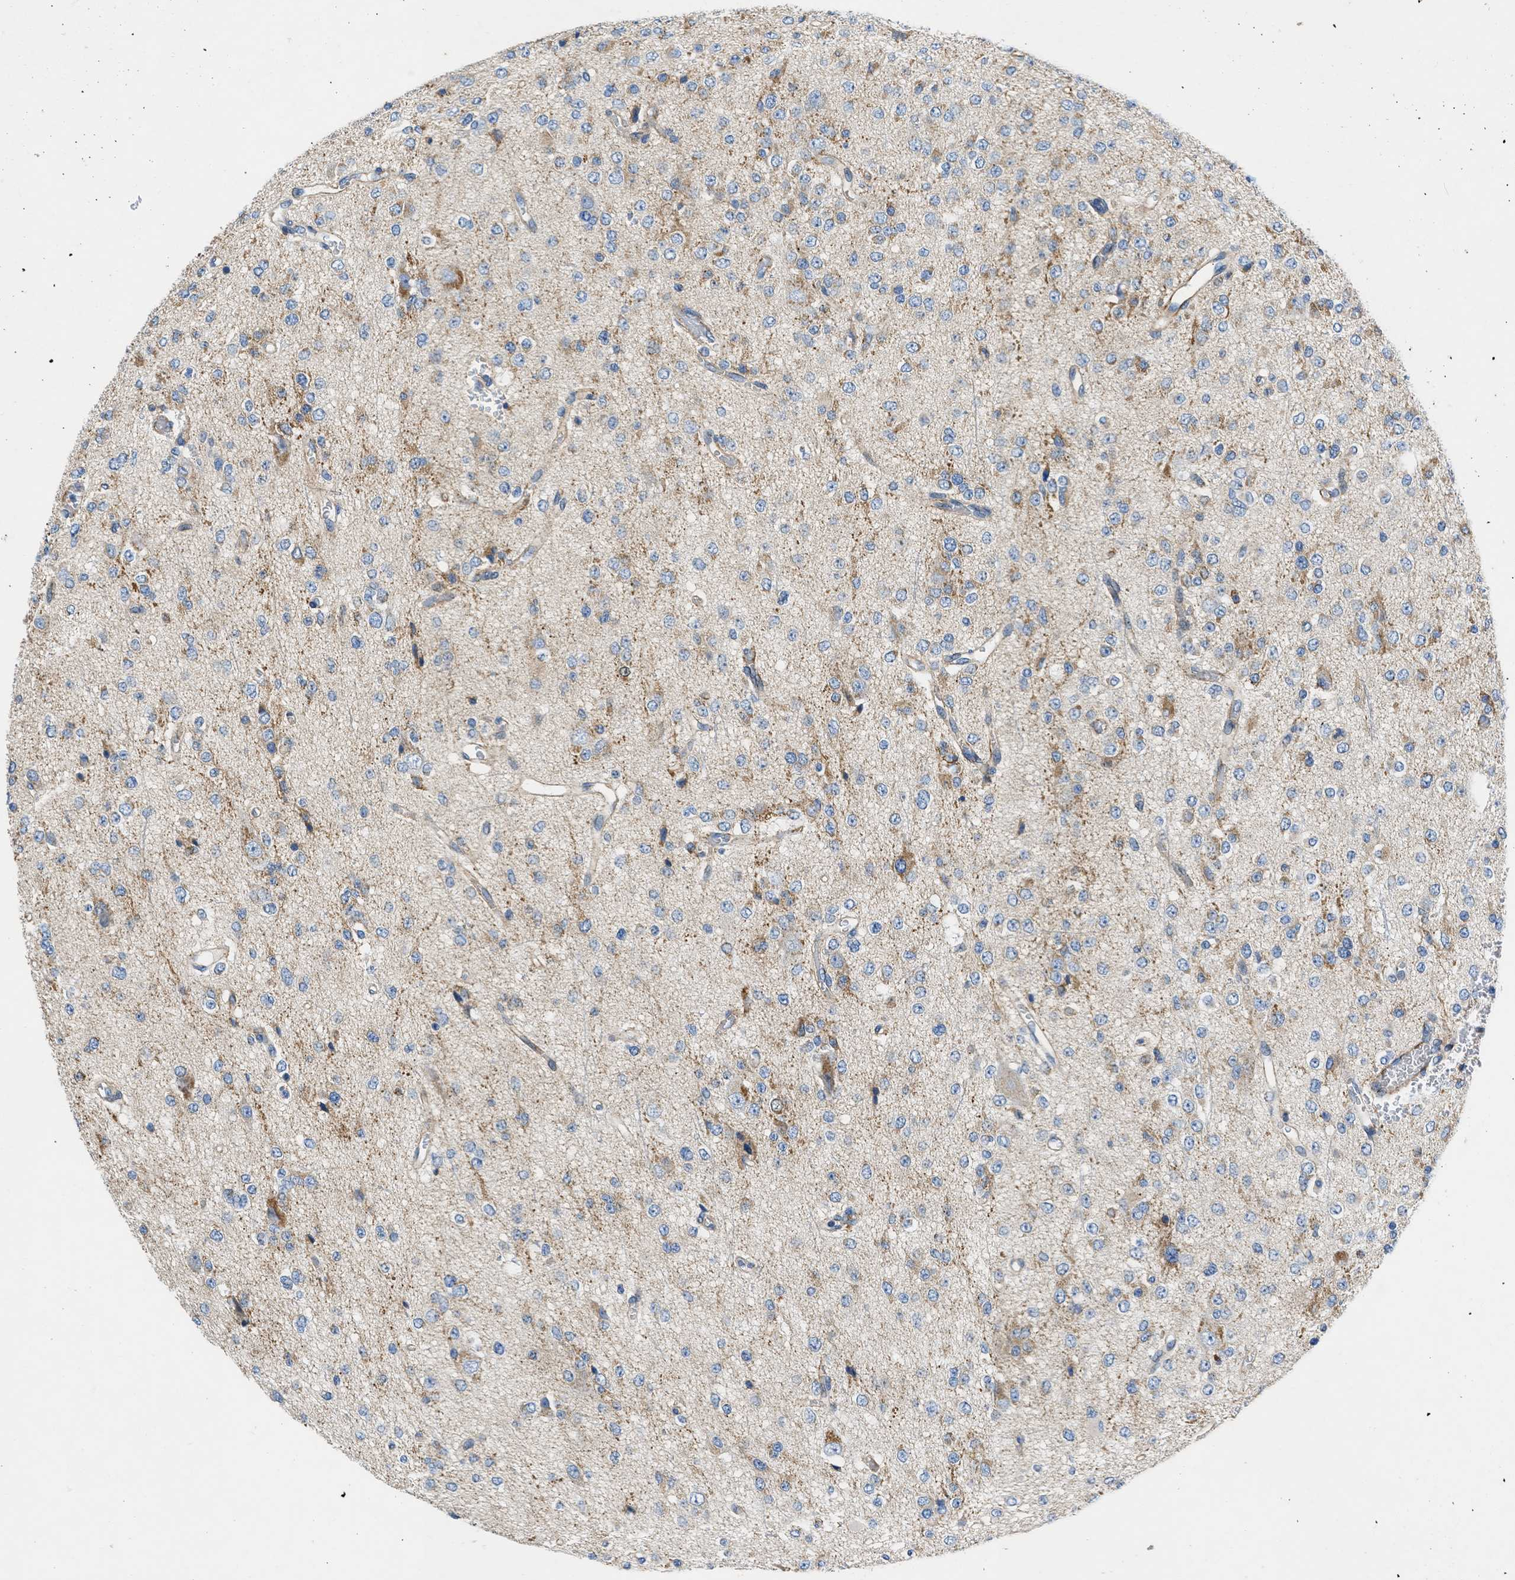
{"staining": {"intensity": "moderate", "quantity": "<25%", "location": "cytoplasmic/membranous"}, "tissue": "glioma", "cell_type": "Tumor cells", "image_type": "cancer", "snomed": [{"axis": "morphology", "description": "Glioma, malignant, Low grade"}, {"axis": "topography", "description": "Brain"}], "caption": "Malignant glioma (low-grade) stained with DAB immunohistochemistry (IHC) exhibits low levels of moderate cytoplasmic/membranous staining in approximately <25% of tumor cells.", "gene": "ULK4", "patient": {"sex": "male", "age": 38}}